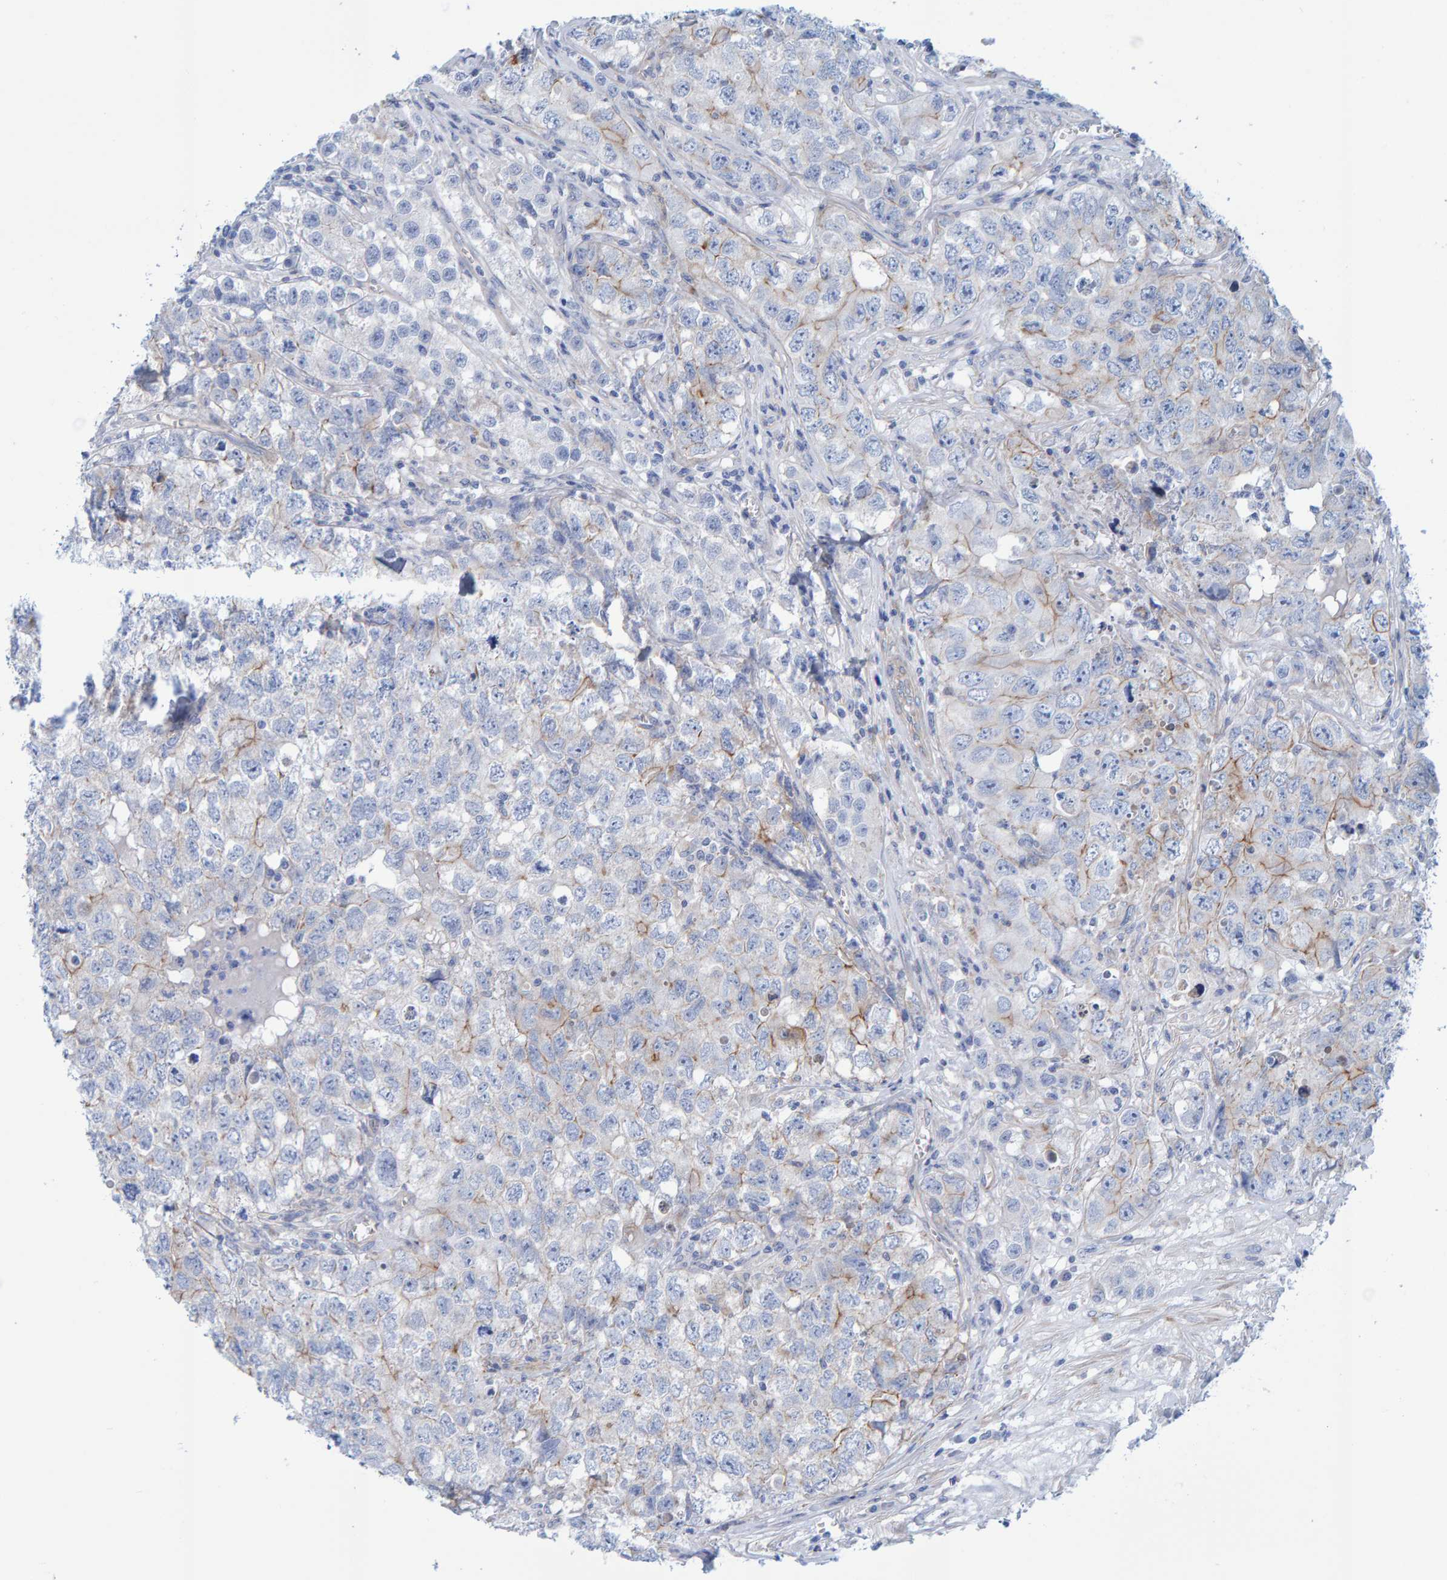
{"staining": {"intensity": "weak", "quantity": "<25%", "location": "cytoplasmic/membranous"}, "tissue": "testis cancer", "cell_type": "Tumor cells", "image_type": "cancer", "snomed": [{"axis": "morphology", "description": "Seminoma, NOS"}, {"axis": "morphology", "description": "Carcinoma, Embryonal, NOS"}, {"axis": "topography", "description": "Testis"}], "caption": "Human testis cancer stained for a protein using immunohistochemistry (IHC) exhibits no expression in tumor cells.", "gene": "JAKMIP3", "patient": {"sex": "male", "age": 43}}